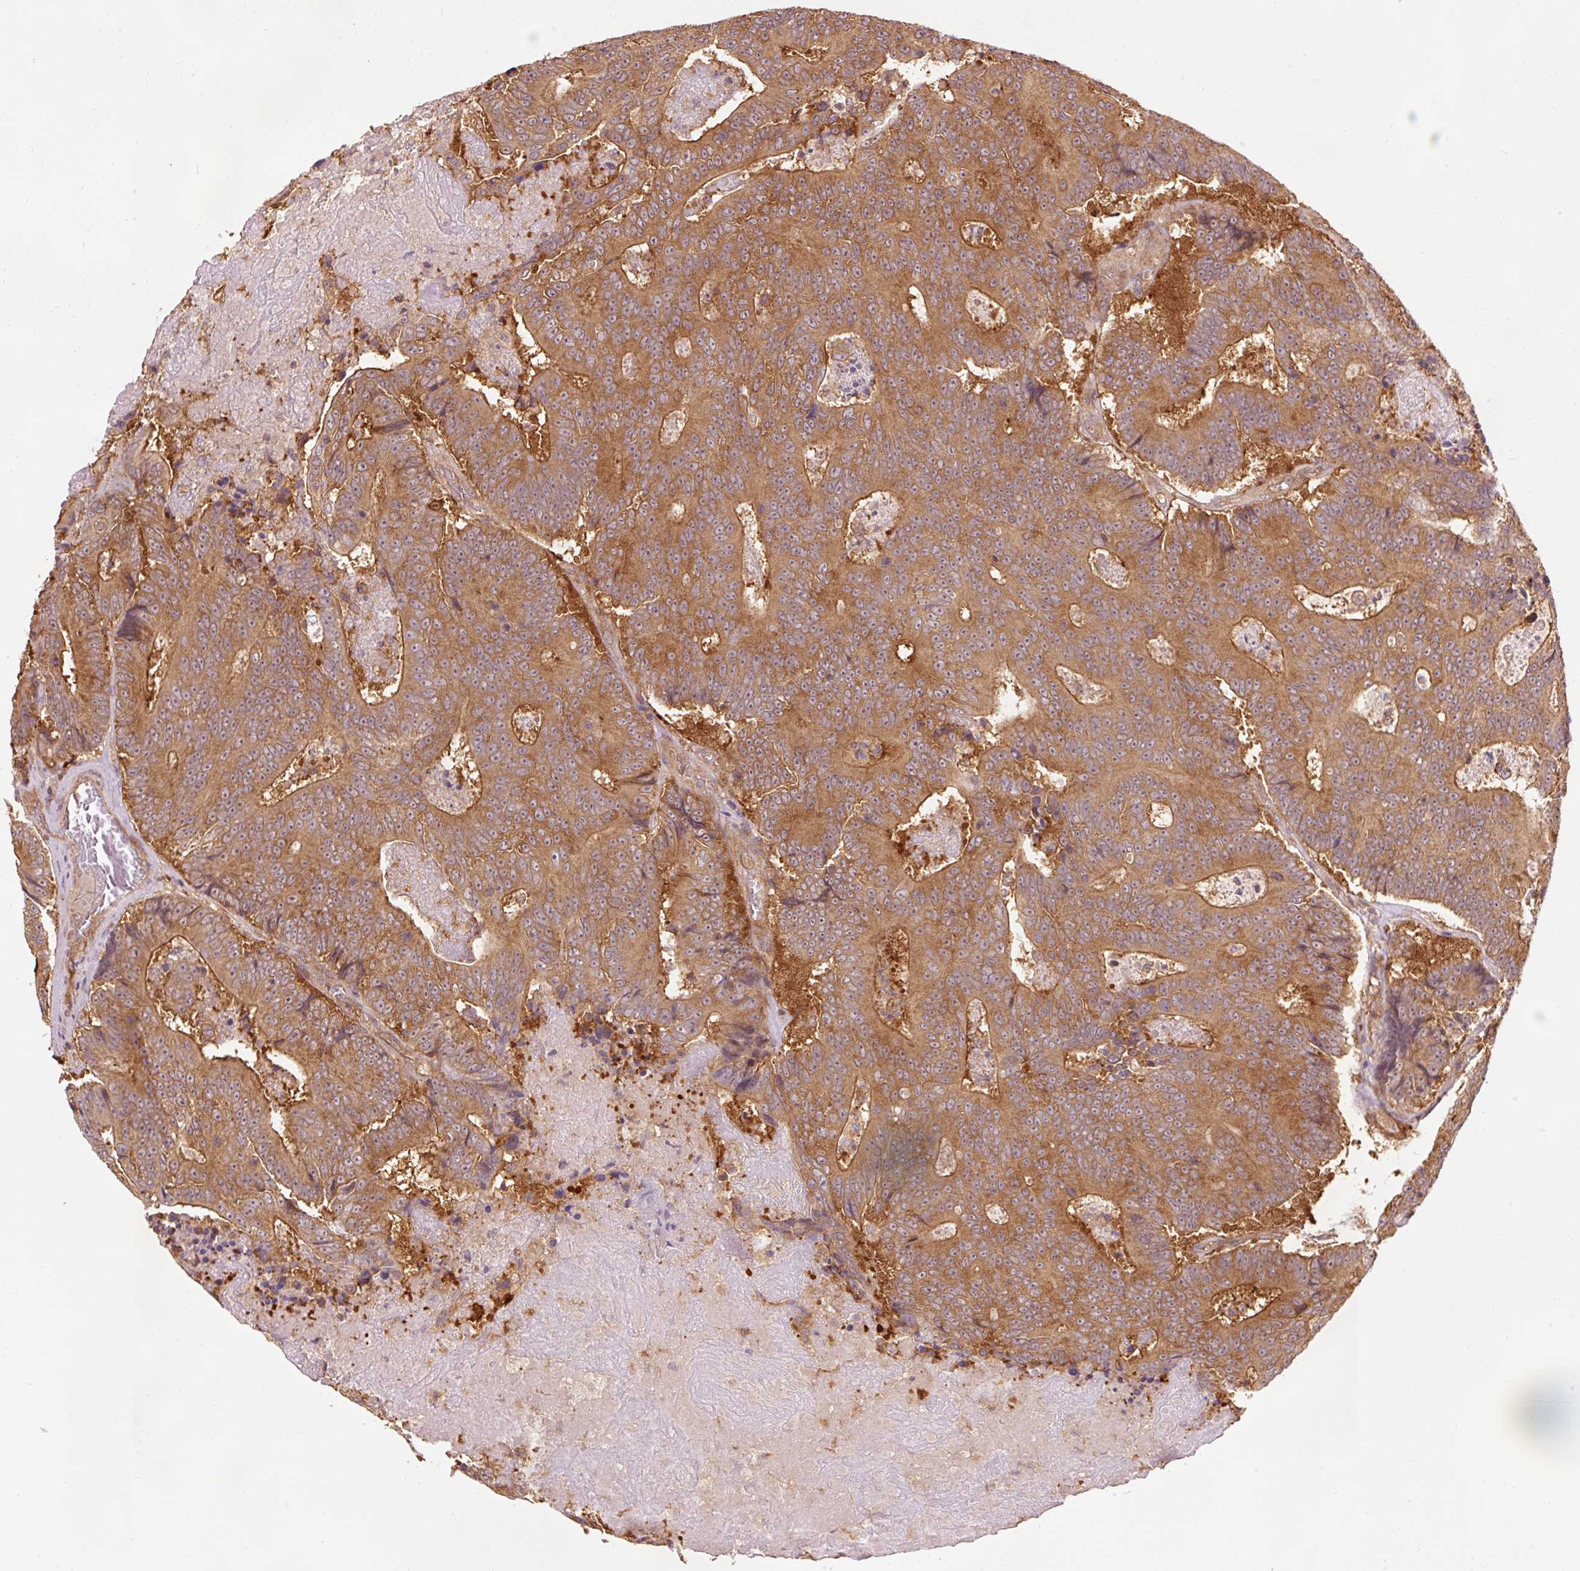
{"staining": {"intensity": "moderate", "quantity": ">75%", "location": "cytoplasmic/membranous"}, "tissue": "colorectal cancer", "cell_type": "Tumor cells", "image_type": "cancer", "snomed": [{"axis": "morphology", "description": "Adenocarcinoma, NOS"}, {"axis": "topography", "description": "Colon"}], "caption": "Colorectal cancer stained with a brown dye displays moderate cytoplasmic/membranous positive staining in about >75% of tumor cells.", "gene": "PDAP1", "patient": {"sex": "male", "age": 83}}